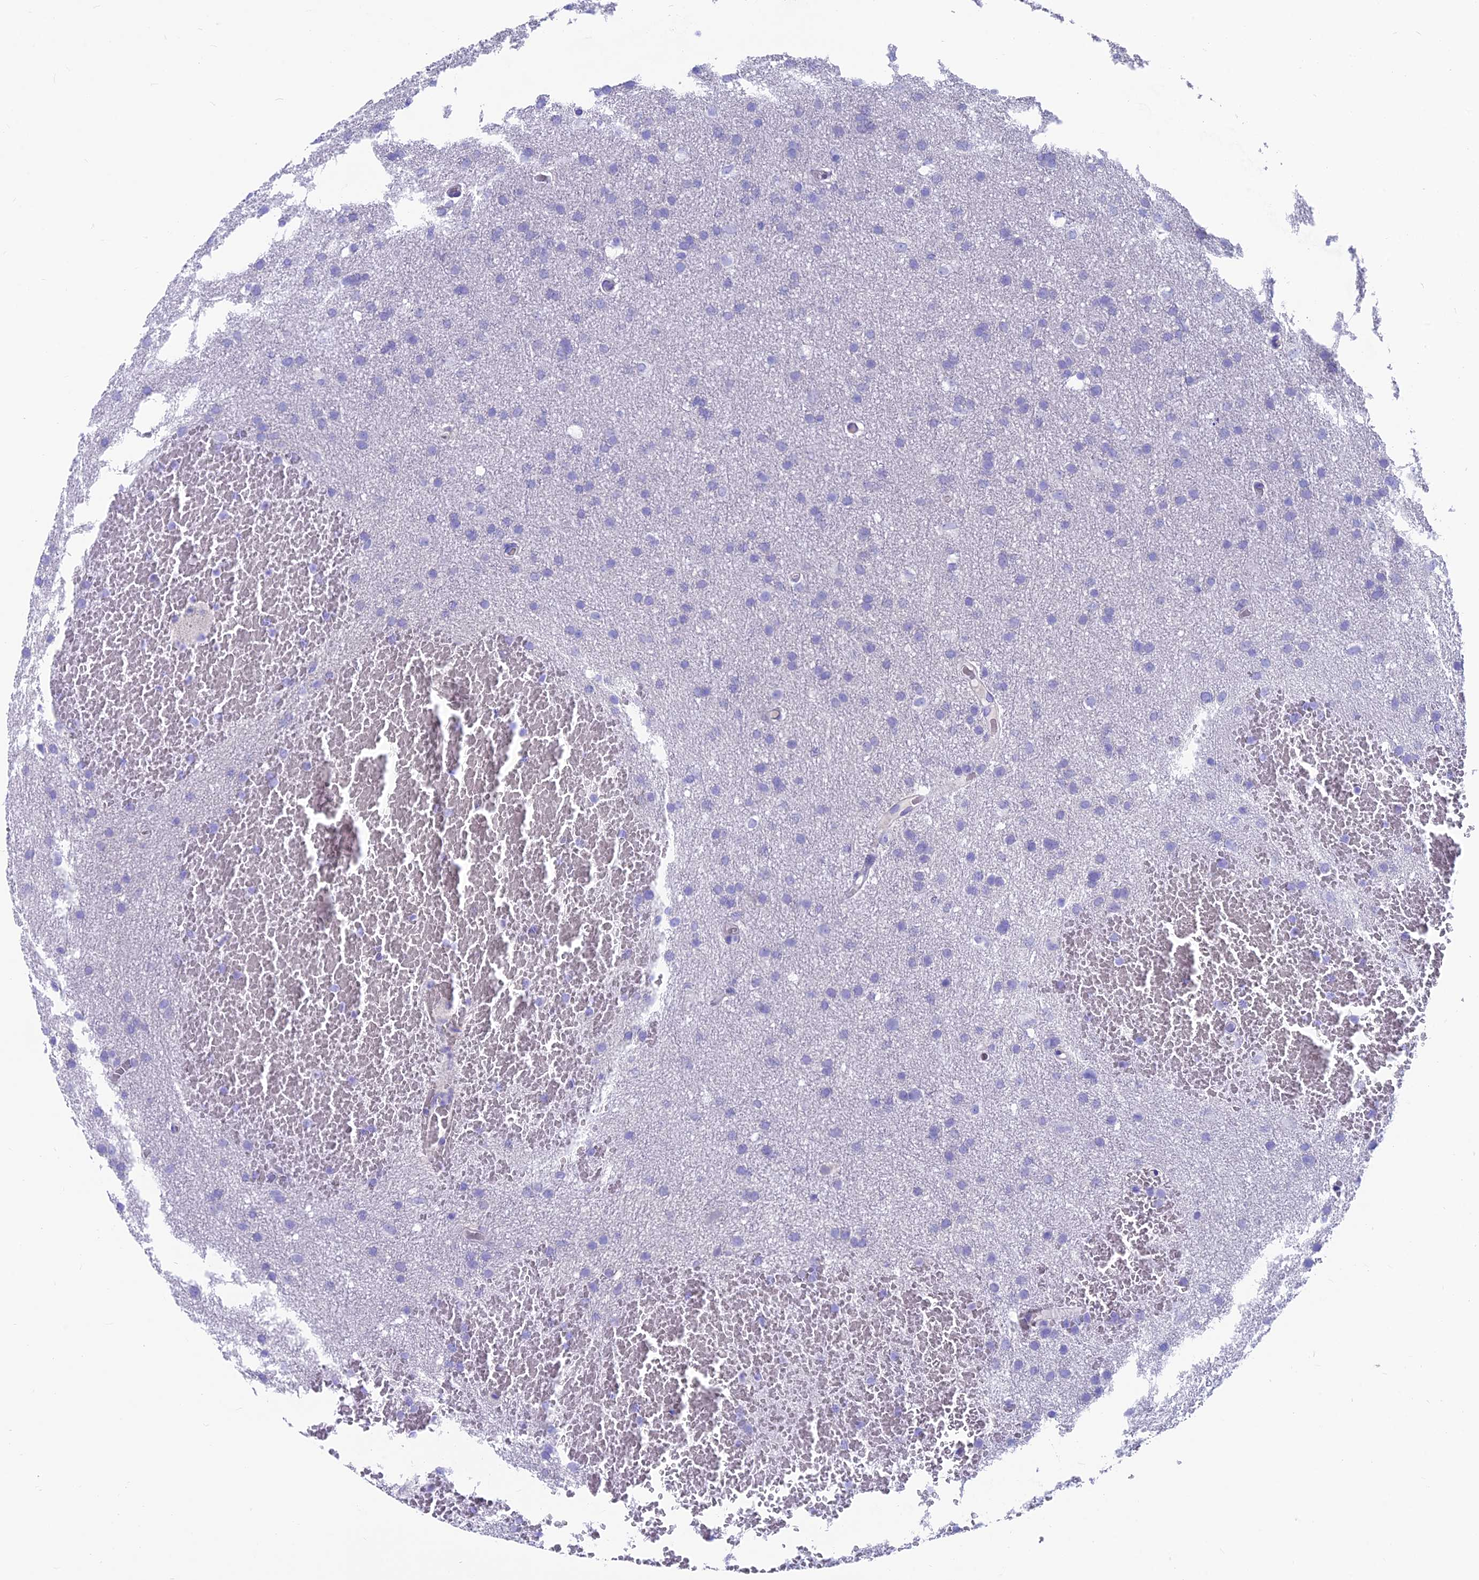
{"staining": {"intensity": "negative", "quantity": "none", "location": "none"}, "tissue": "glioma", "cell_type": "Tumor cells", "image_type": "cancer", "snomed": [{"axis": "morphology", "description": "Glioma, malignant, High grade"}, {"axis": "topography", "description": "Cerebral cortex"}], "caption": "An IHC micrograph of glioma is shown. There is no staining in tumor cells of glioma.", "gene": "GNG11", "patient": {"sex": "female", "age": 36}}